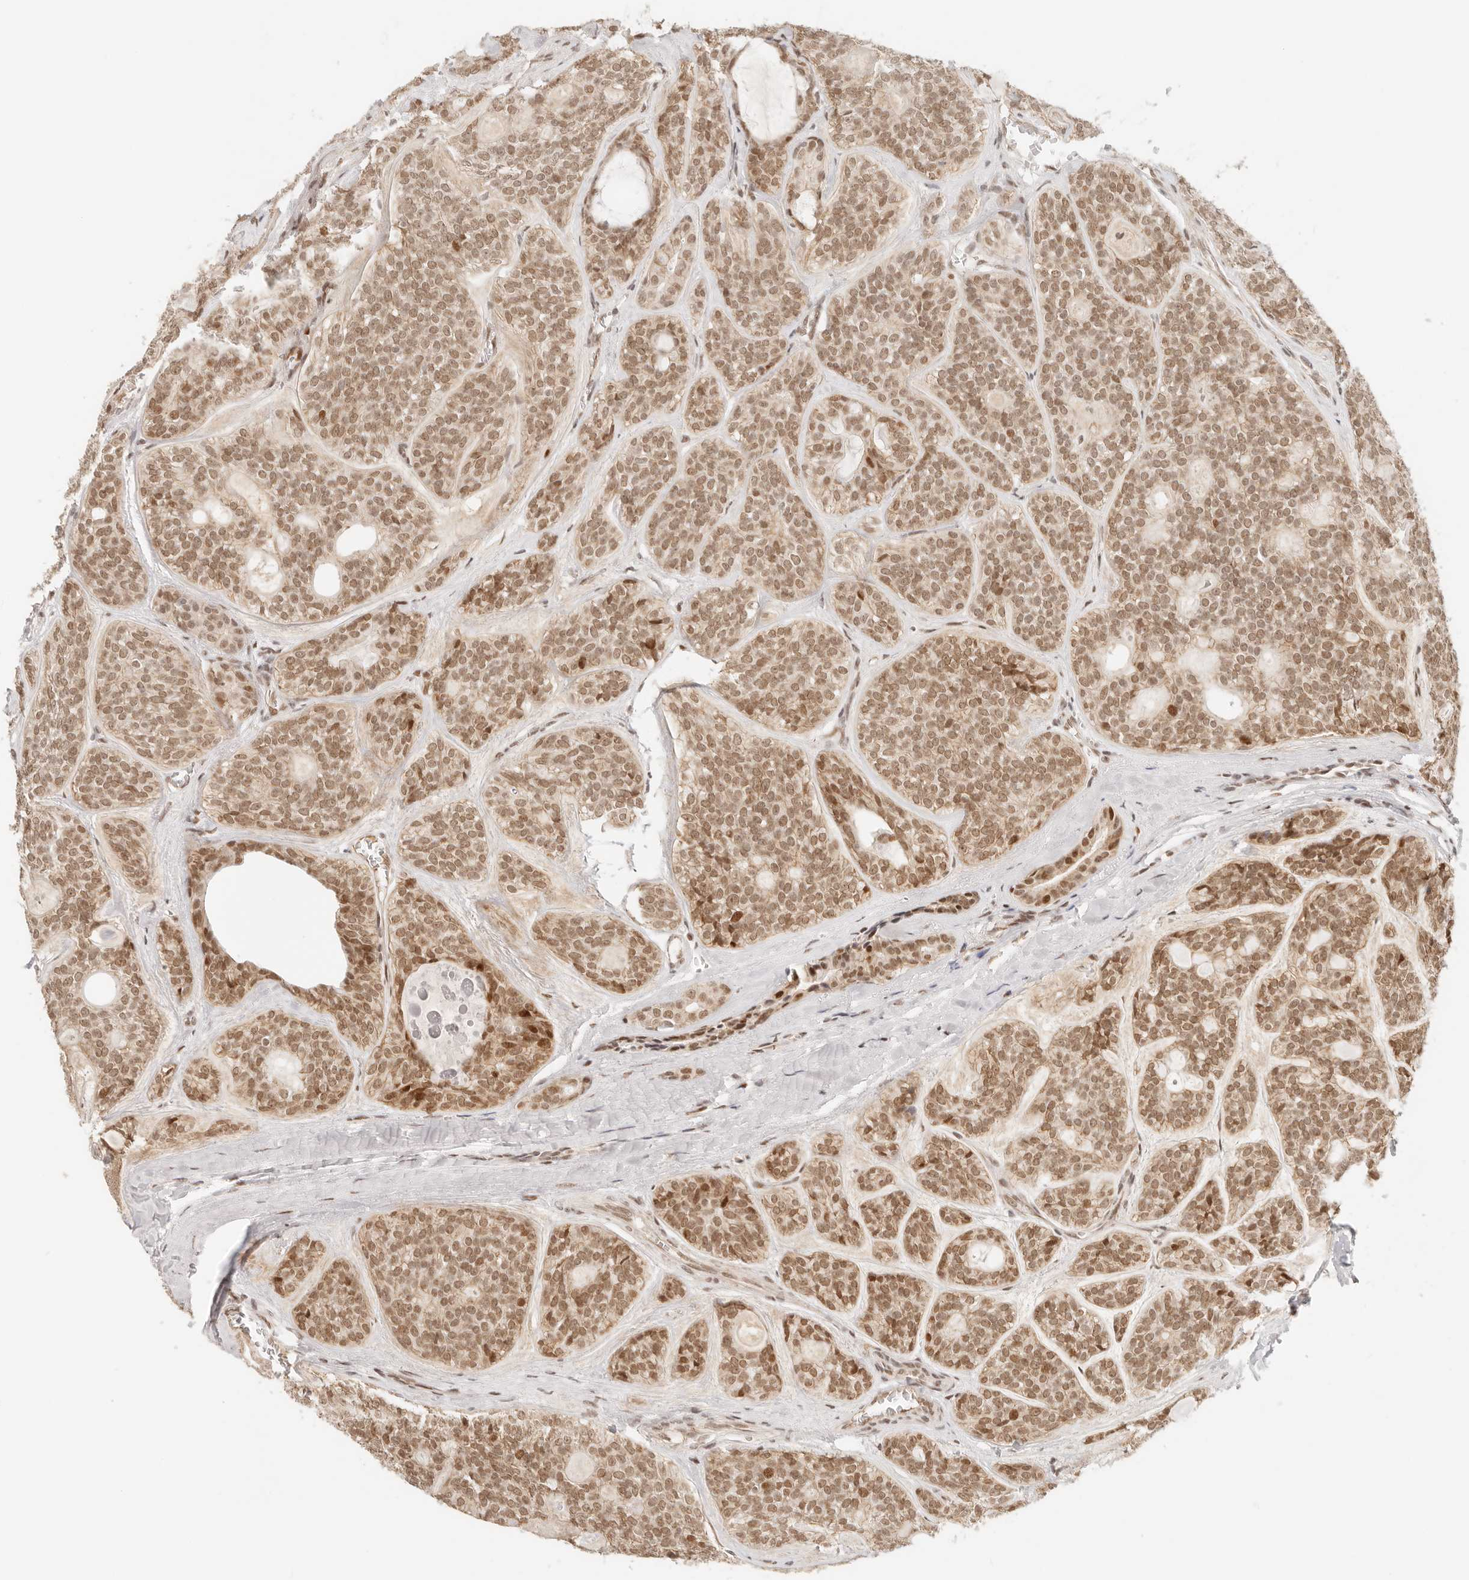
{"staining": {"intensity": "moderate", "quantity": ">75%", "location": "nuclear"}, "tissue": "head and neck cancer", "cell_type": "Tumor cells", "image_type": "cancer", "snomed": [{"axis": "morphology", "description": "Adenocarcinoma, NOS"}, {"axis": "topography", "description": "Head-Neck"}], "caption": "Approximately >75% of tumor cells in head and neck cancer display moderate nuclear protein staining as visualized by brown immunohistochemical staining.", "gene": "HOXC5", "patient": {"sex": "male", "age": 66}}